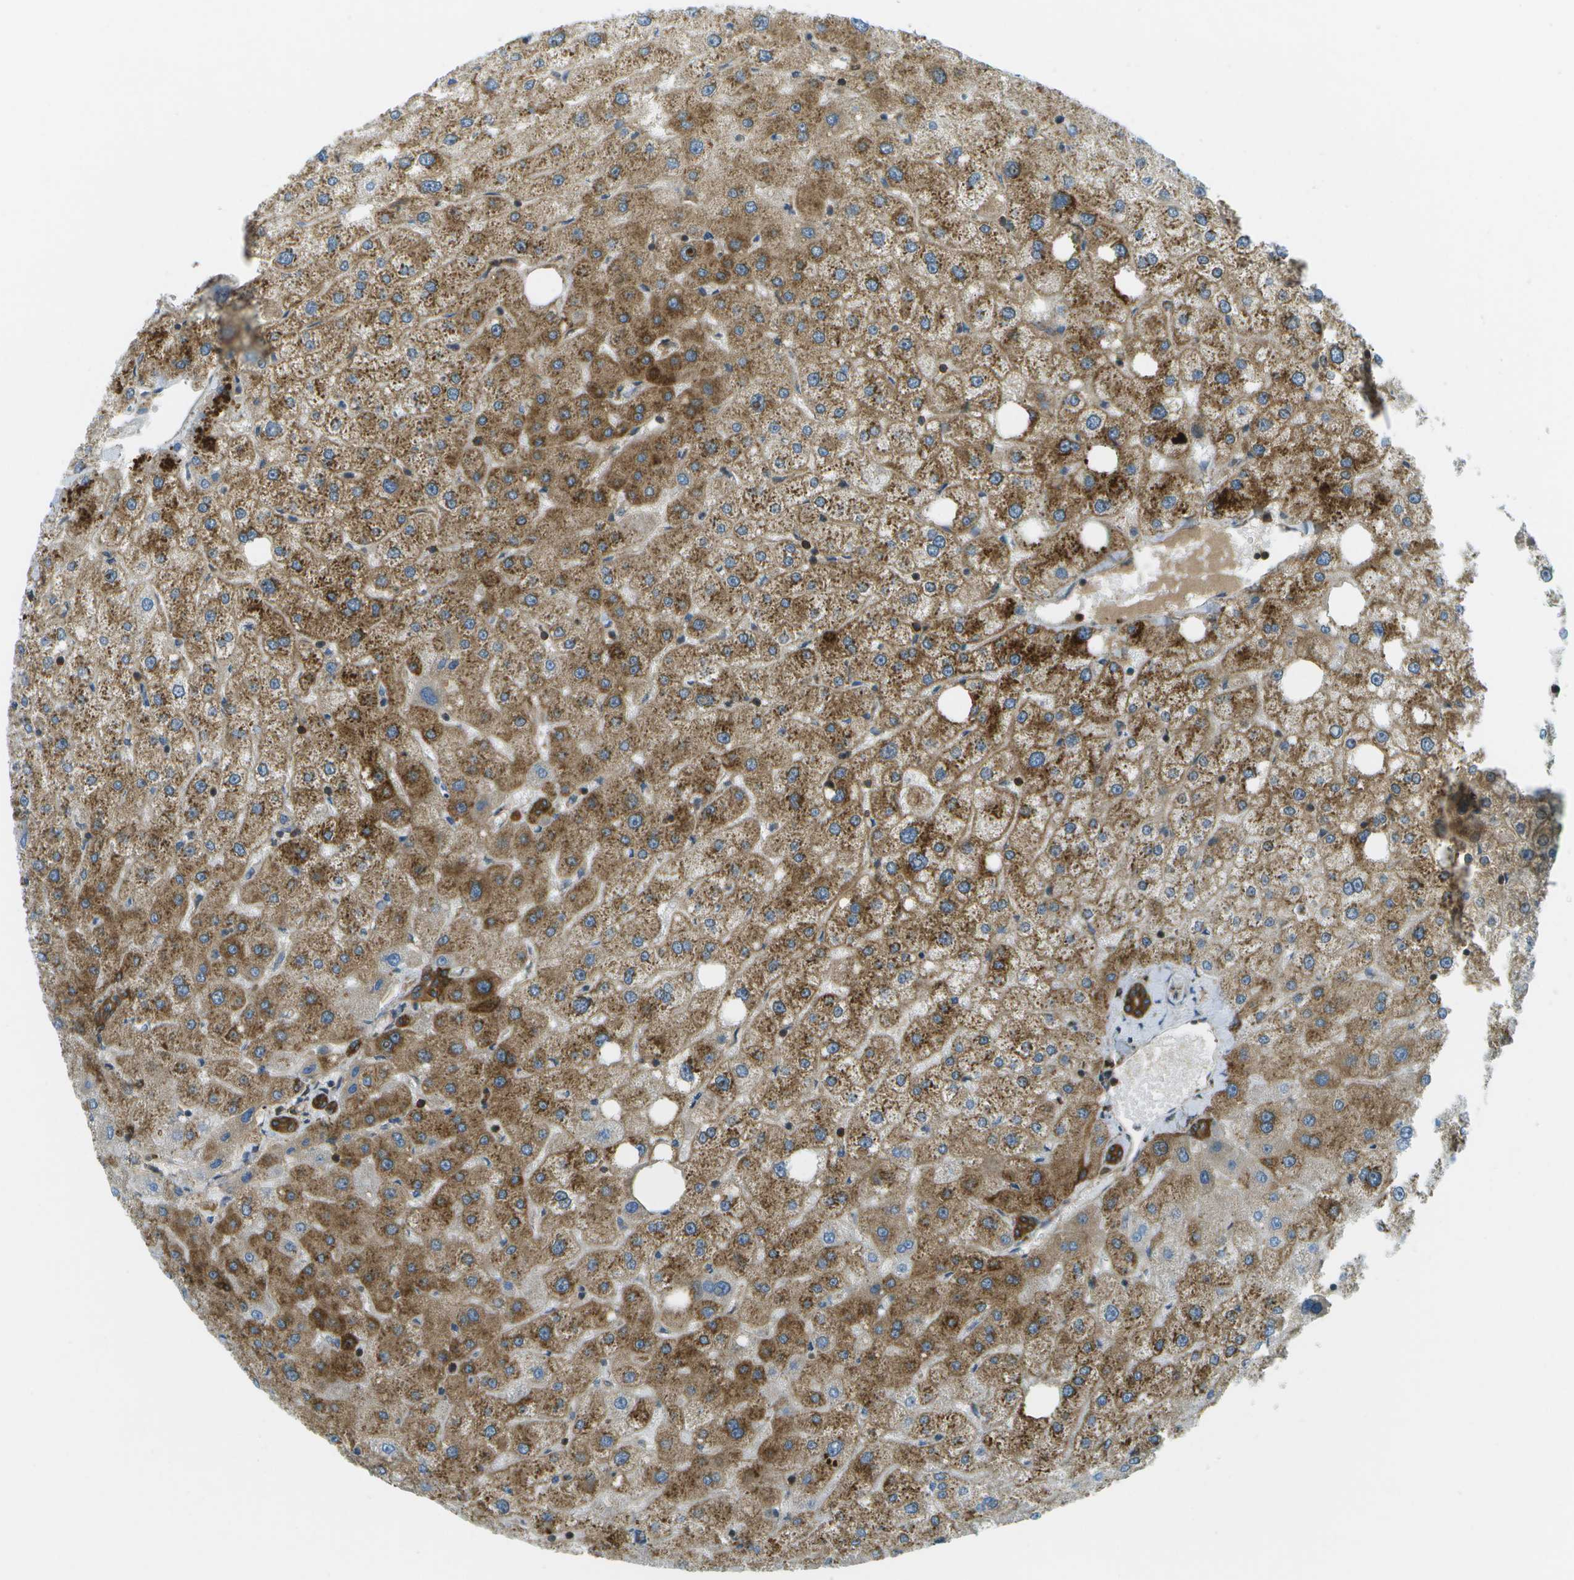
{"staining": {"intensity": "moderate", "quantity": ">75%", "location": "cytoplasmic/membranous"}, "tissue": "liver", "cell_type": "Cholangiocytes", "image_type": "normal", "snomed": [{"axis": "morphology", "description": "Normal tissue, NOS"}, {"axis": "topography", "description": "Liver"}], "caption": "Immunohistochemical staining of unremarkable human liver exhibits moderate cytoplasmic/membranous protein staining in approximately >75% of cholangiocytes. Using DAB (3,3'-diaminobenzidine) (brown) and hematoxylin (blue) stains, captured at high magnification using brightfield microscopy.", "gene": "TMTC1", "patient": {"sex": "male", "age": 73}}